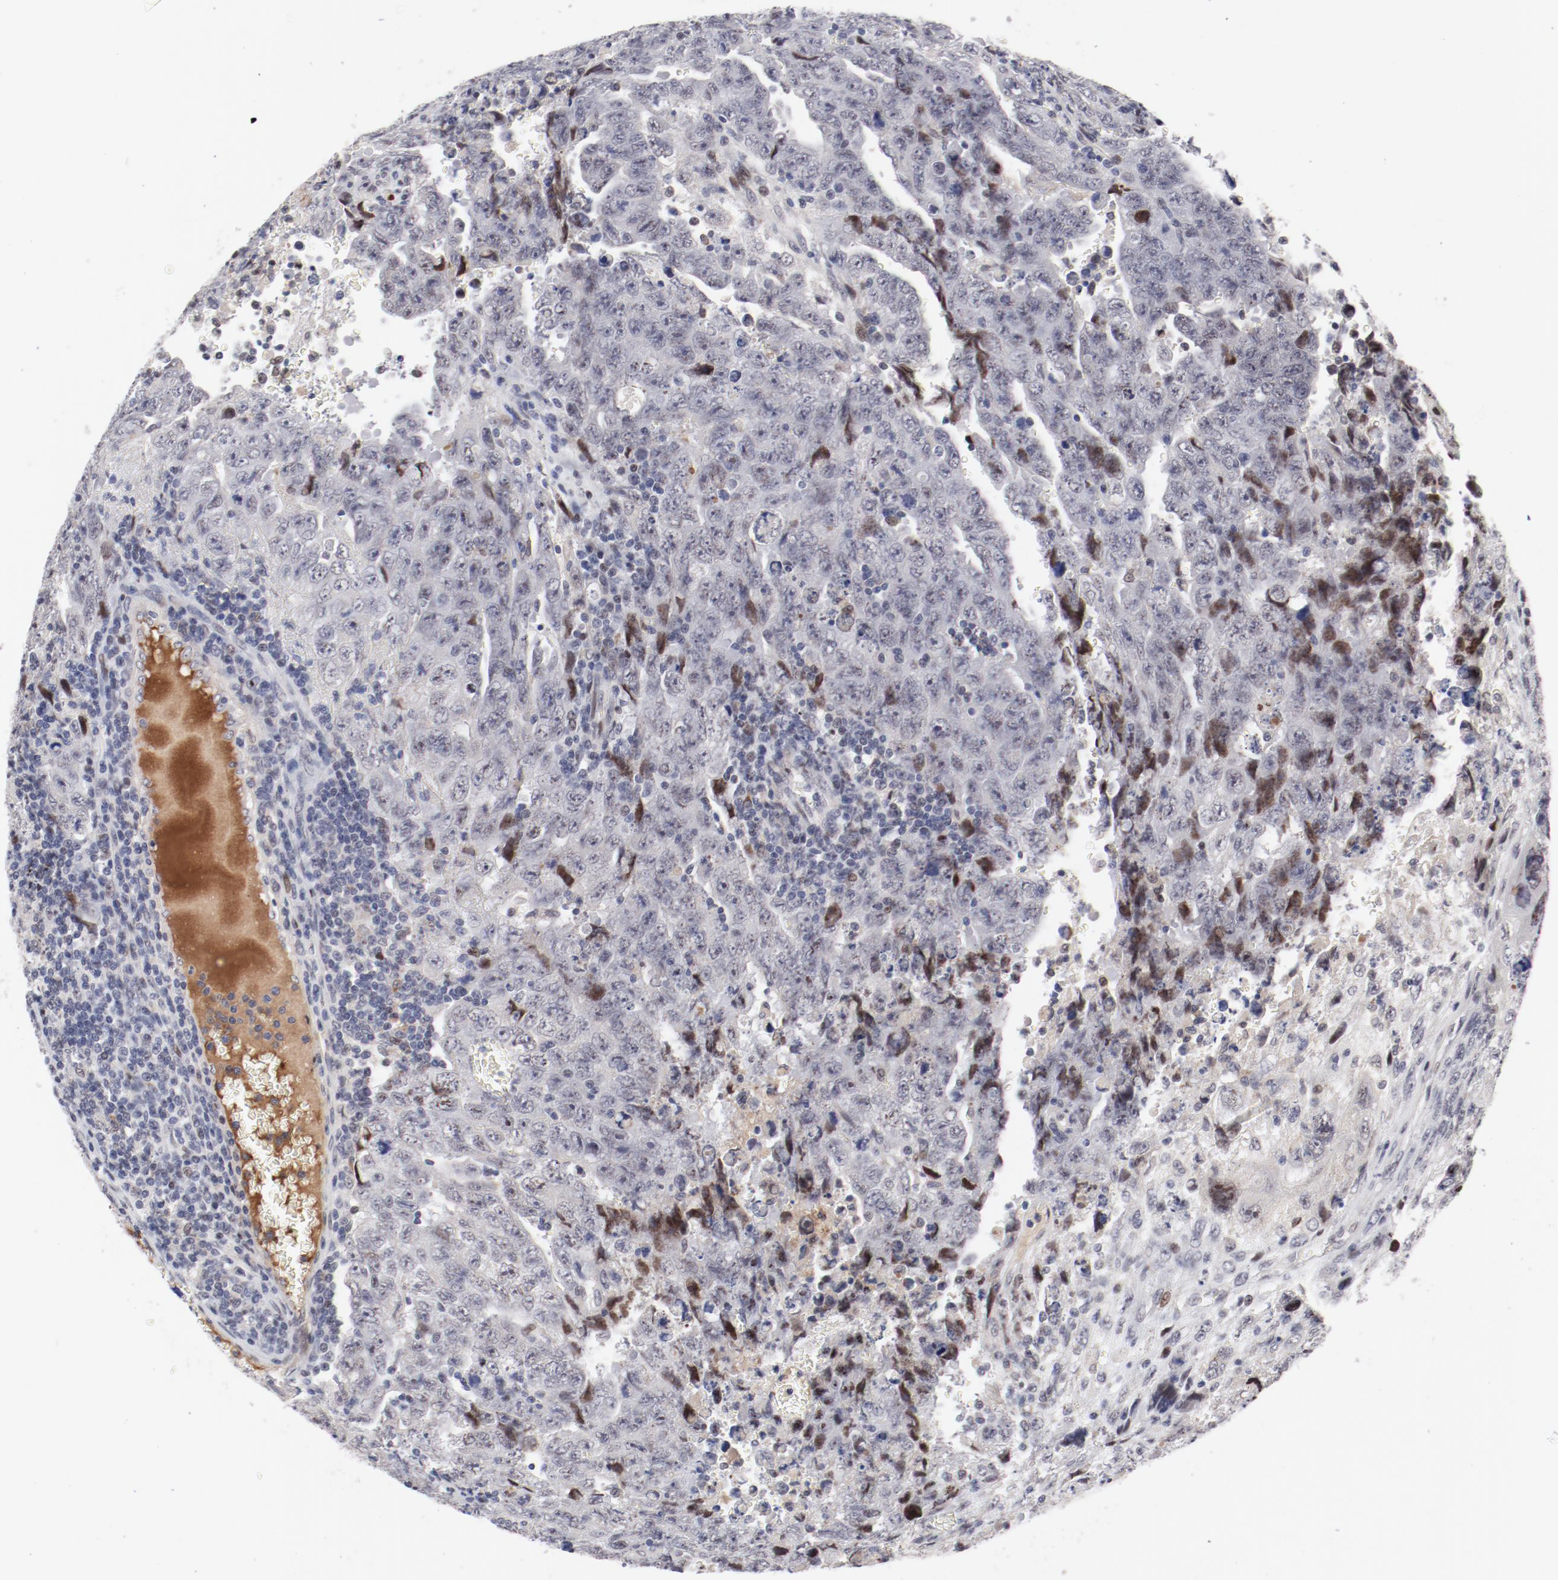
{"staining": {"intensity": "moderate", "quantity": "<25%", "location": "nuclear"}, "tissue": "testis cancer", "cell_type": "Tumor cells", "image_type": "cancer", "snomed": [{"axis": "morphology", "description": "Carcinoma, Embryonal, NOS"}, {"axis": "topography", "description": "Testis"}], "caption": "High-power microscopy captured an IHC histopathology image of embryonal carcinoma (testis), revealing moderate nuclear expression in about <25% of tumor cells.", "gene": "FSCB", "patient": {"sex": "male", "age": 28}}